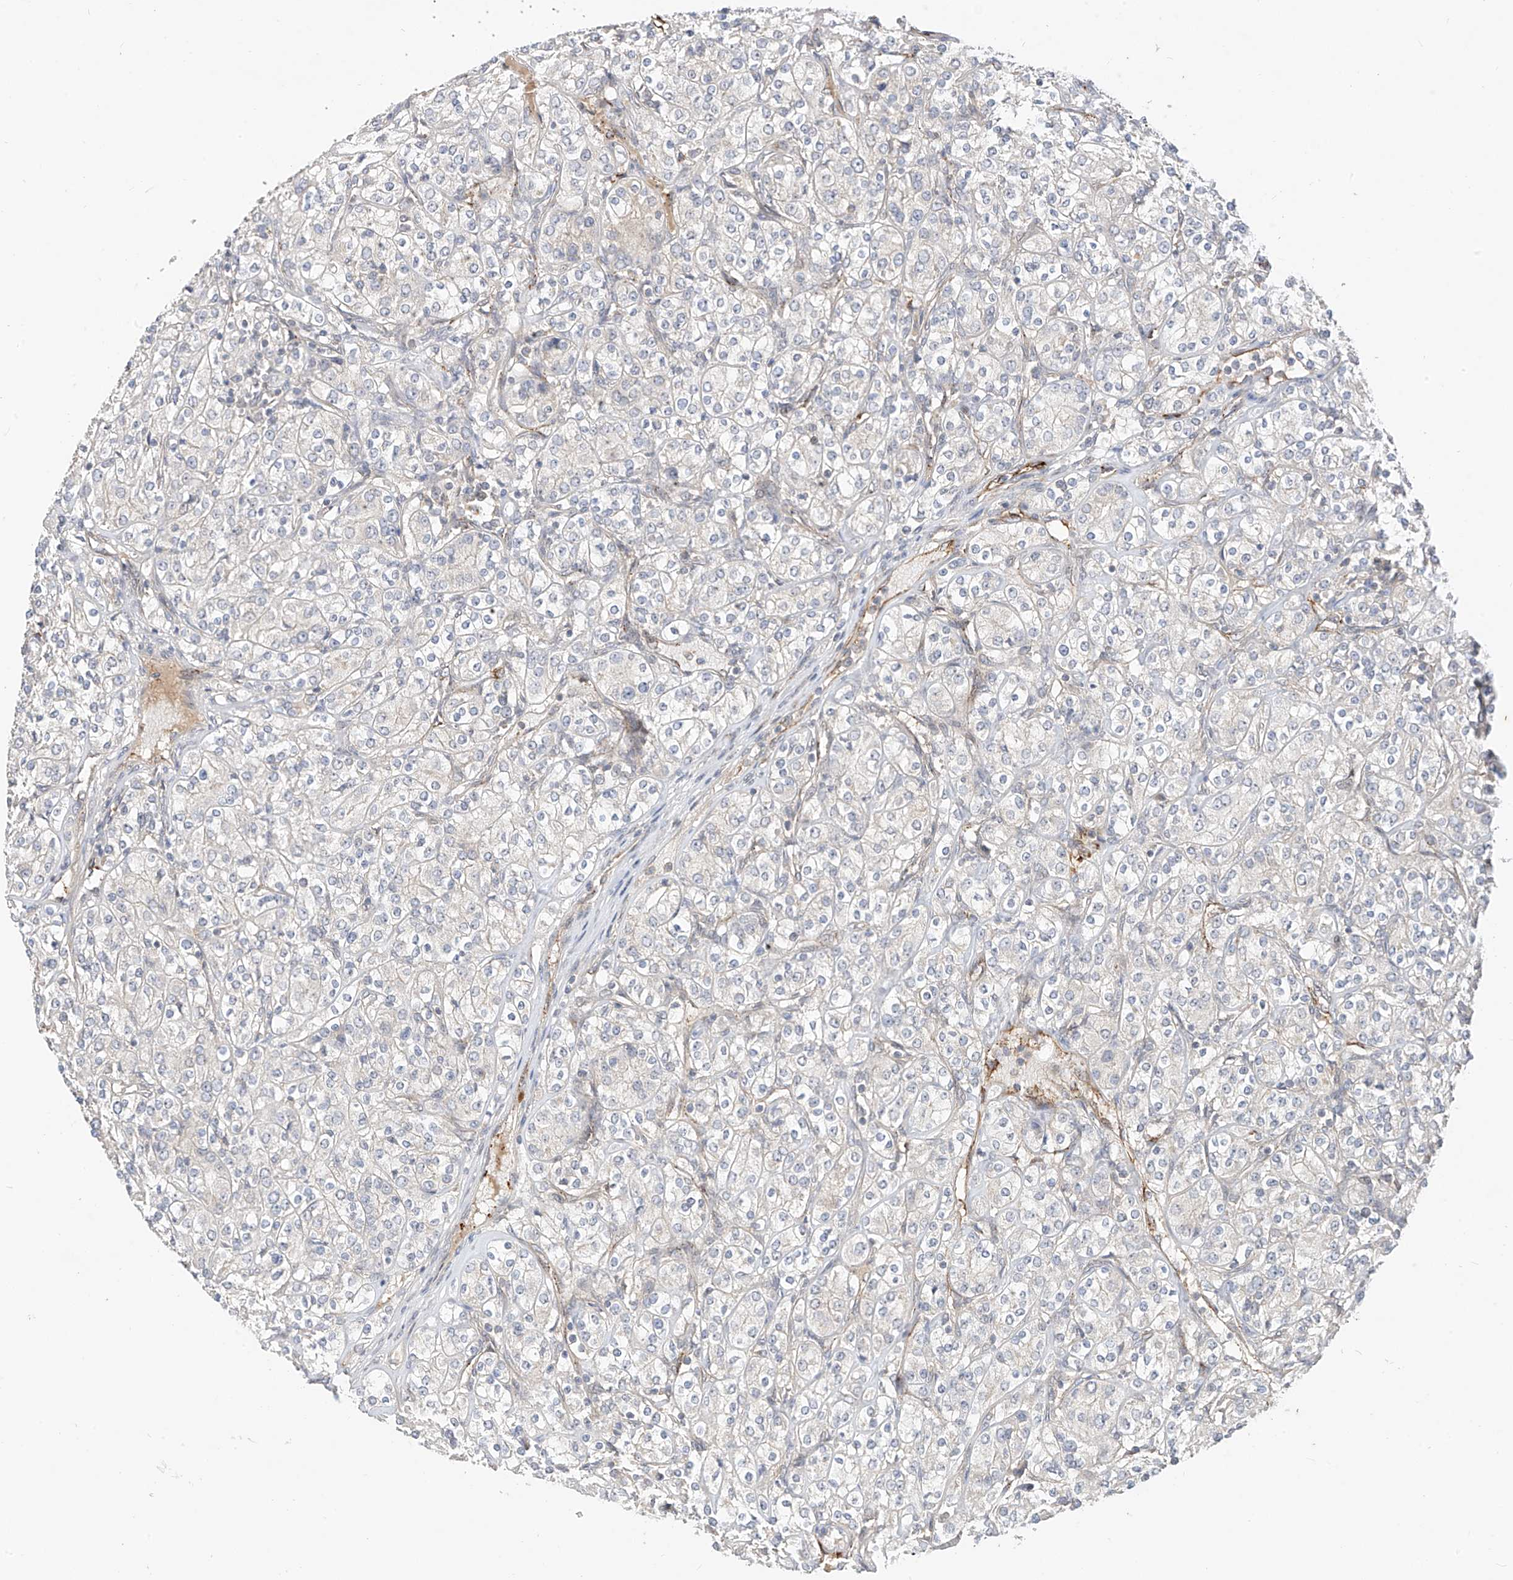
{"staining": {"intensity": "negative", "quantity": "none", "location": "none"}, "tissue": "renal cancer", "cell_type": "Tumor cells", "image_type": "cancer", "snomed": [{"axis": "morphology", "description": "Adenocarcinoma, NOS"}, {"axis": "topography", "description": "Kidney"}], "caption": "Immunohistochemical staining of renal adenocarcinoma demonstrates no significant staining in tumor cells.", "gene": "MRTFA", "patient": {"sex": "male", "age": 77}}